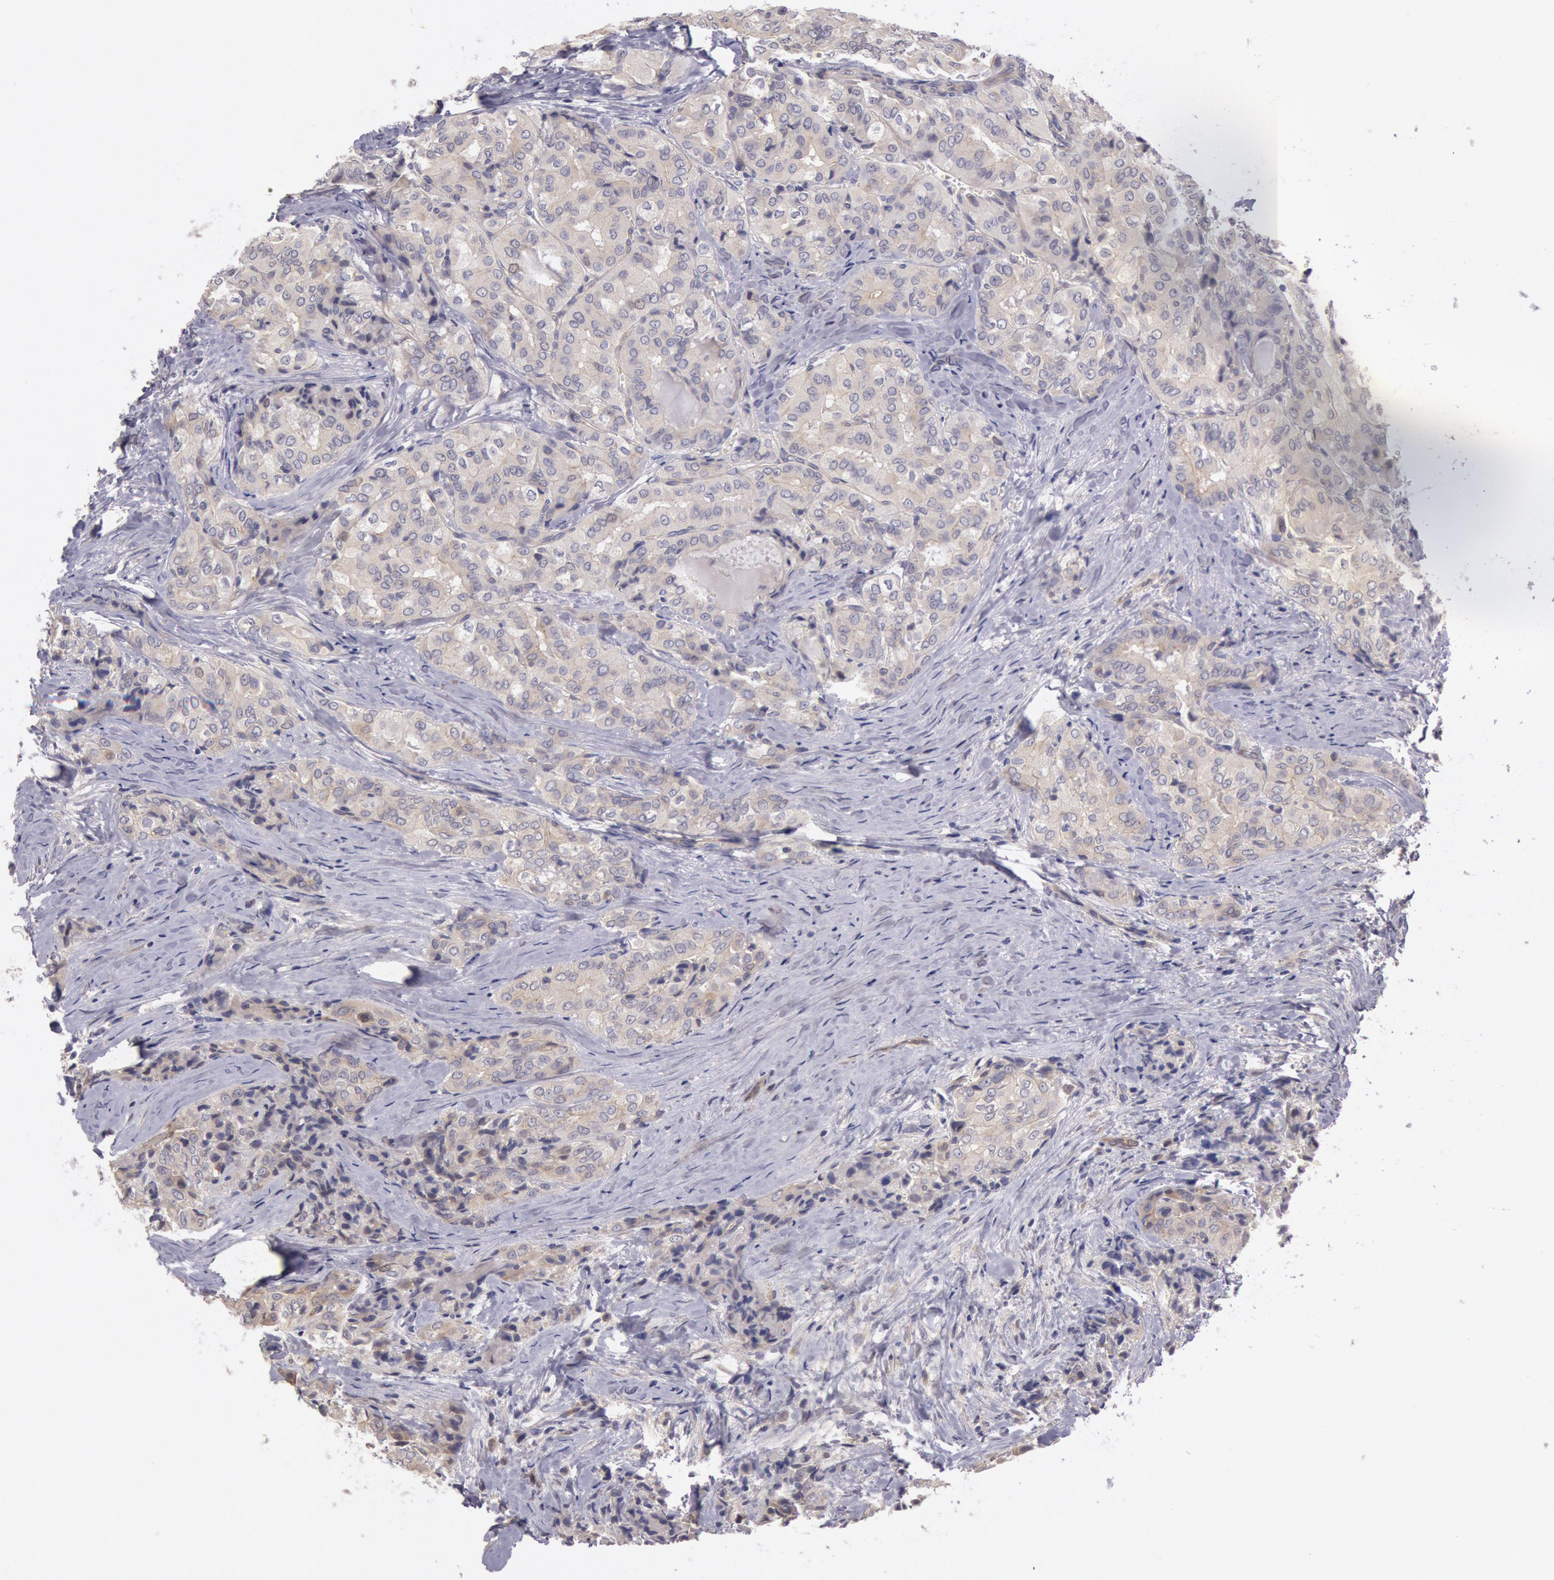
{"staining": {"intensity": "negative", "quantity": "none", "location": "none"}, "tissue": "thyroid cancer", "cell_type": "Tumor cells", "image_type": "cancer", "snomed": [{"axis": "morphology", "description": "Papillary adenocarcinoma, NOS"}, {"axis": "topography", "description": "Thyroid gland"}], "caption": "An immunohistochemistry (IHC) histopathology image of thyroid papillary adenocarcinoma is shown. There is no staining in tumor cells of thyroid papillary adenocarcinoma.", "gene": "AMOTL1", "patient": {"sex": "female", "age": 71}}